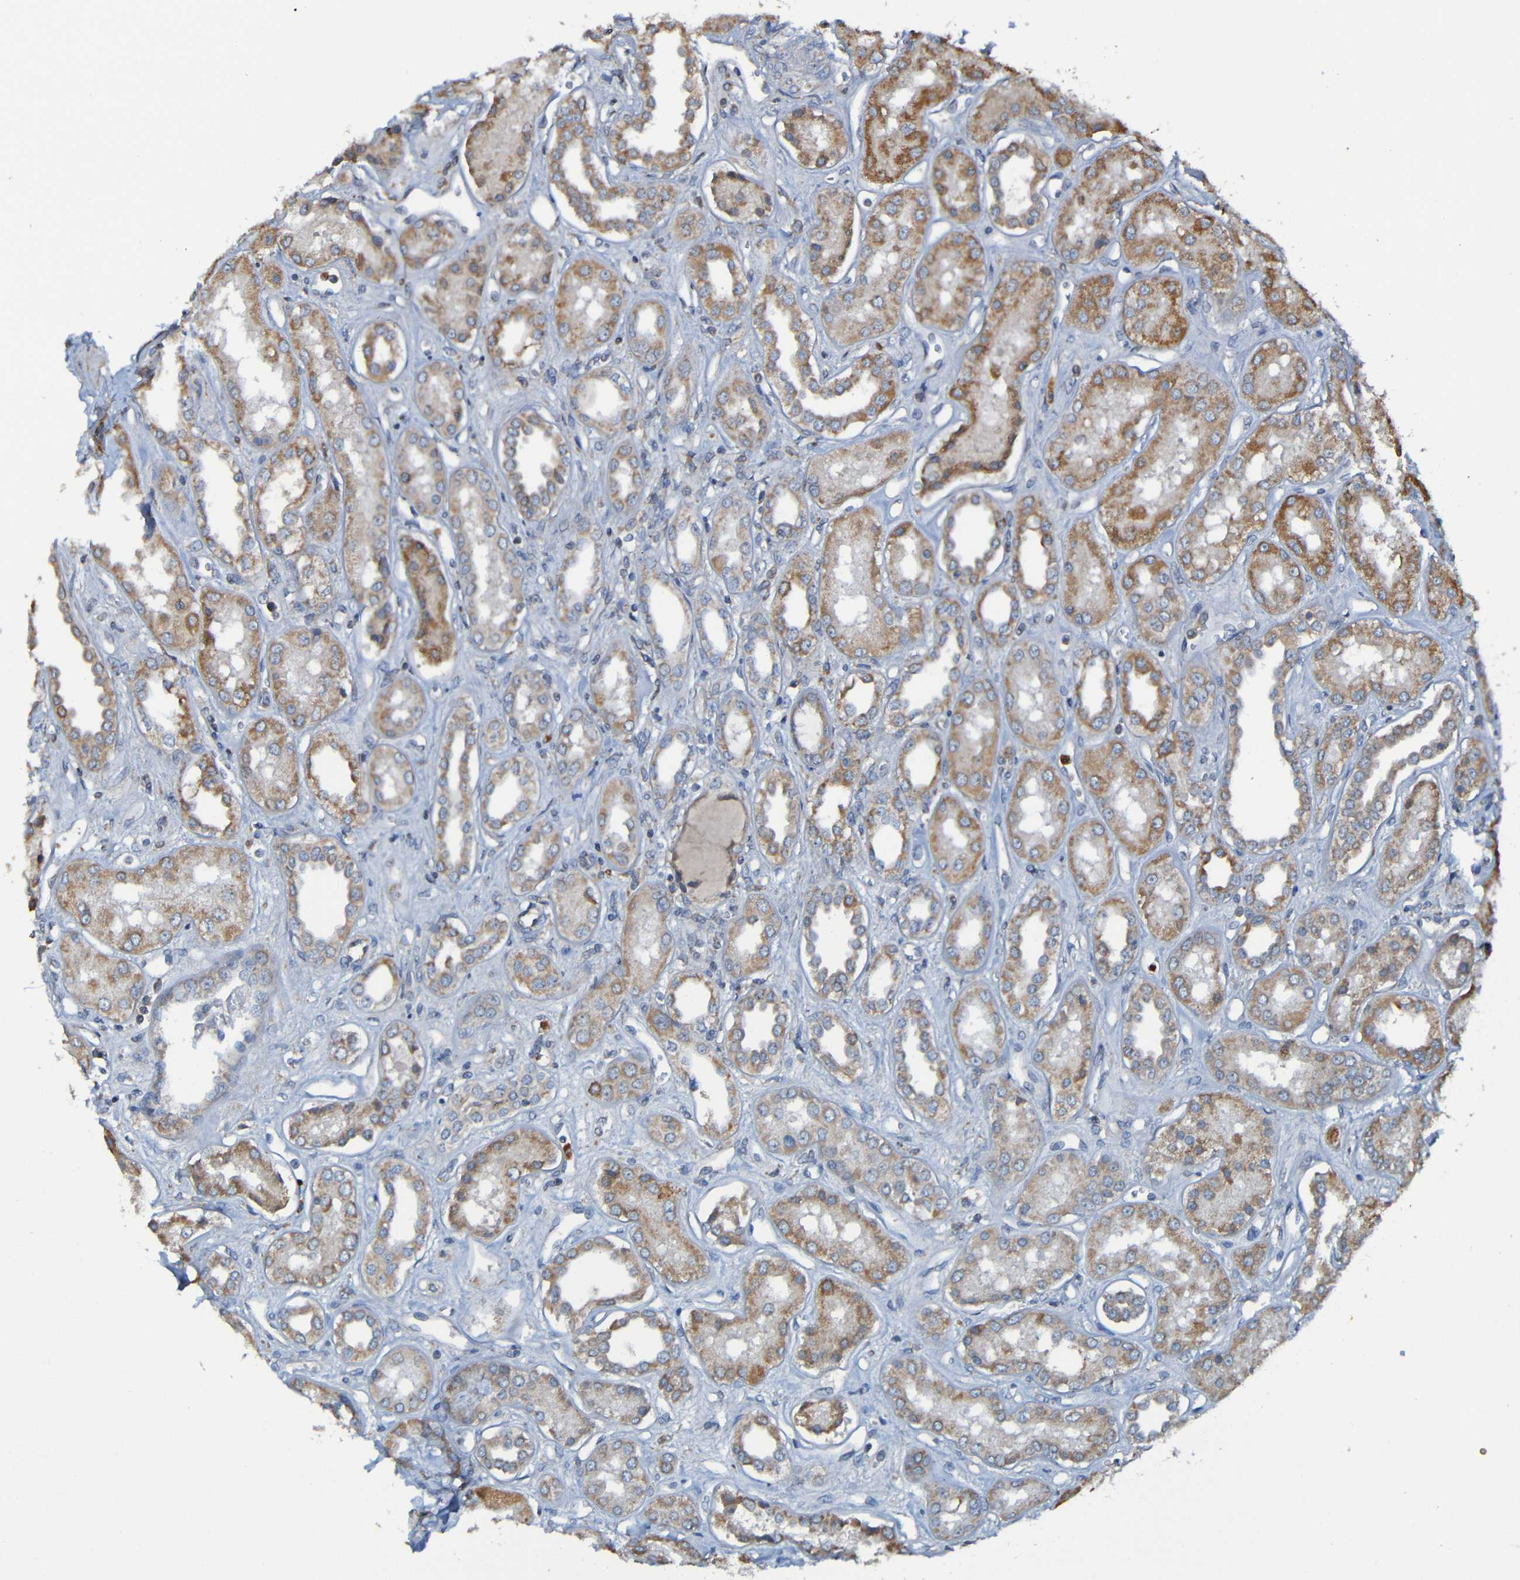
{"staining": {"intensity": "weak", "quantity": ">75%", "location": "cytoplasmic/membranous"}, "tissue": "kidney", "cell_type": "Cells in glomeruli", "image_type": "normal", "snomed": [{"axis": "morphology", "description": "Normal tissue, NOS"}, {"axis": "topography", "description": "Kidney"}], "caption": "The histopathology image displays staining of normal kidney, revealing weak cytoplasmic/membranous protein staining (brown color) within cells in glomeruli. (DAB IHC with brightfield microscopy, high magnification).", "gene": "ADAM15", "patient": {"sex": "male", "age": 59}}